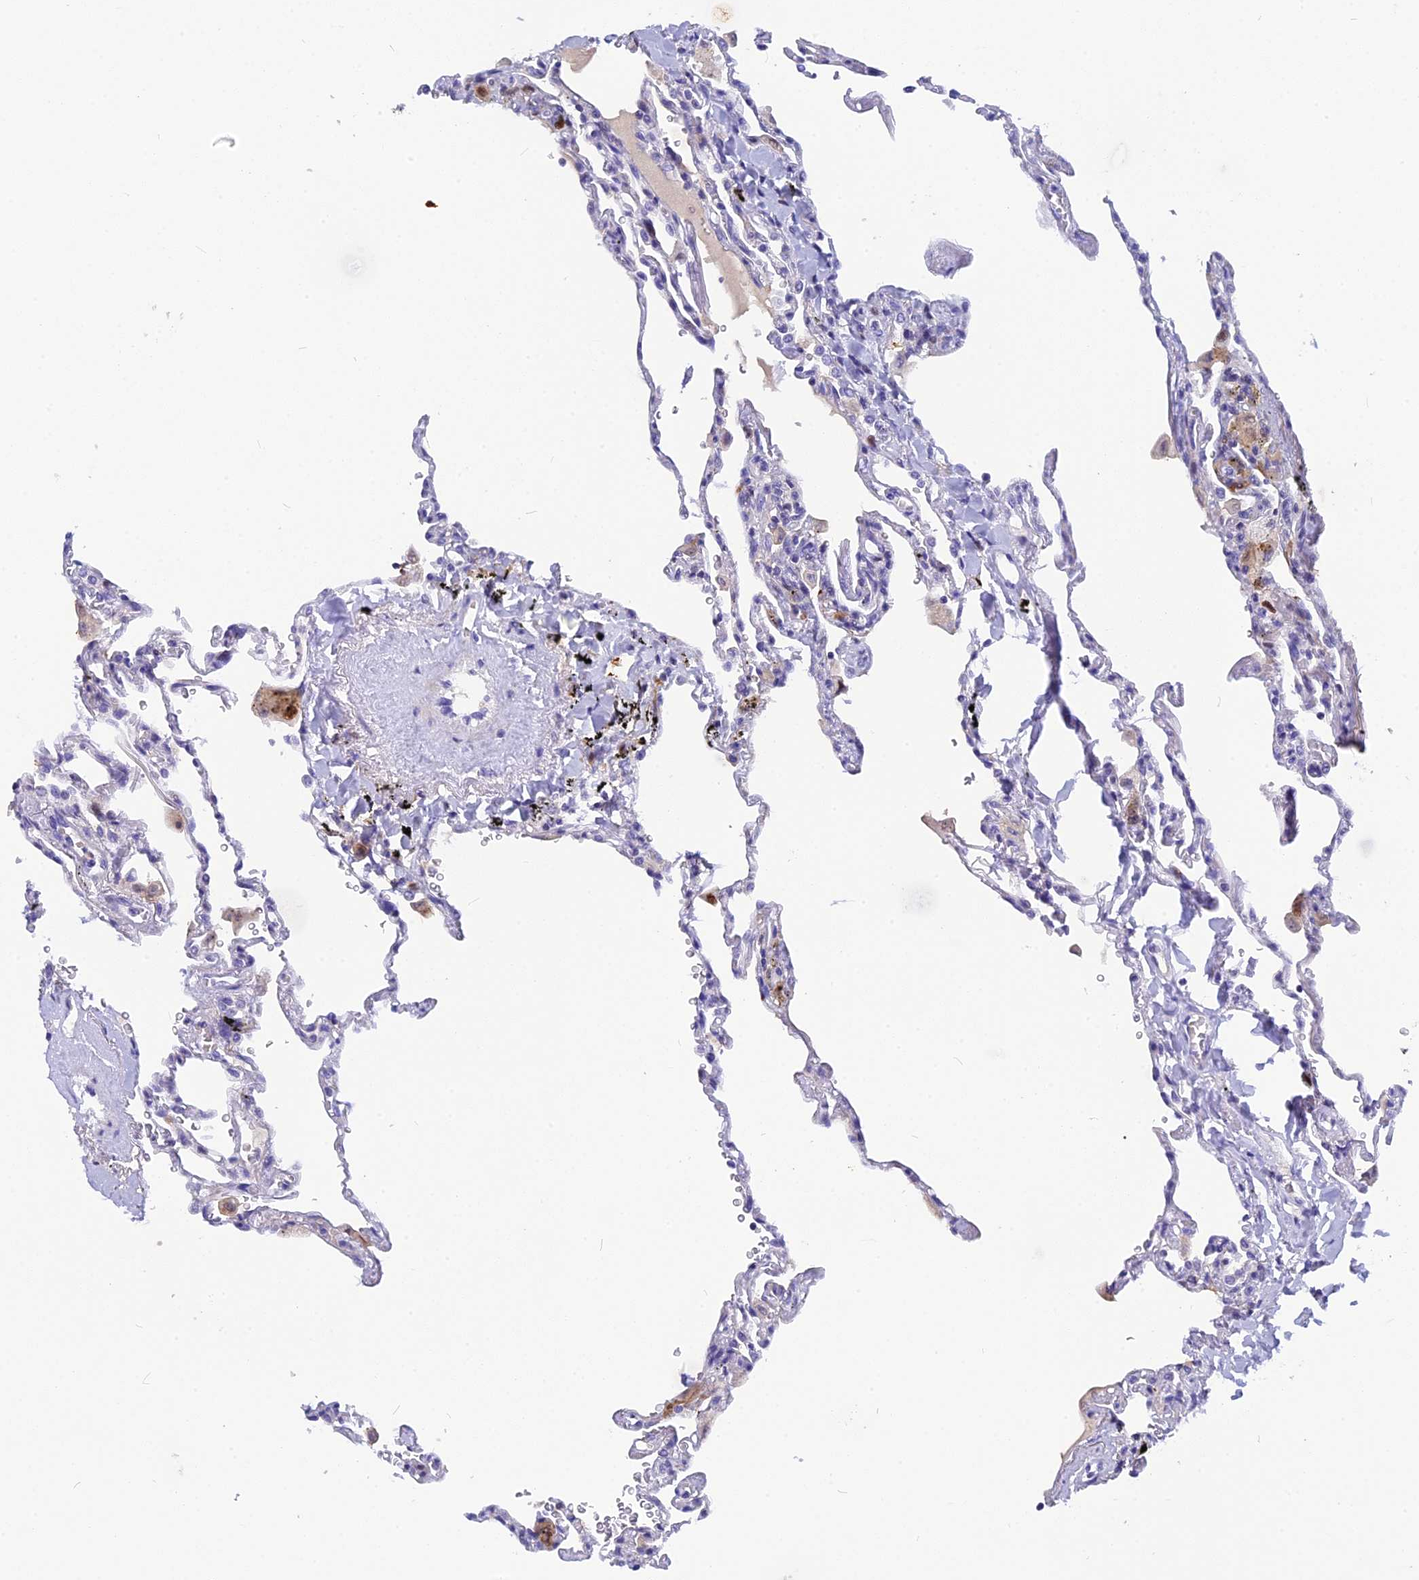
{"staining": {"intensity": "negative", "quantity": "none", "location": "none"}, "tissue": "lung", "cell_type": "Alveolar cells", "image_type": "normal", "snomed": [{"axis": "morphology", "description": "Normal tissue, NOS"}, {"axis": "topography", "description": "Lung"}], "caption": "Protein analysis of normal lung demonstrates no significant staining in alveolar cells.", "gene": "NKPD1", "patient": {"sex": "male", "age": 59}}